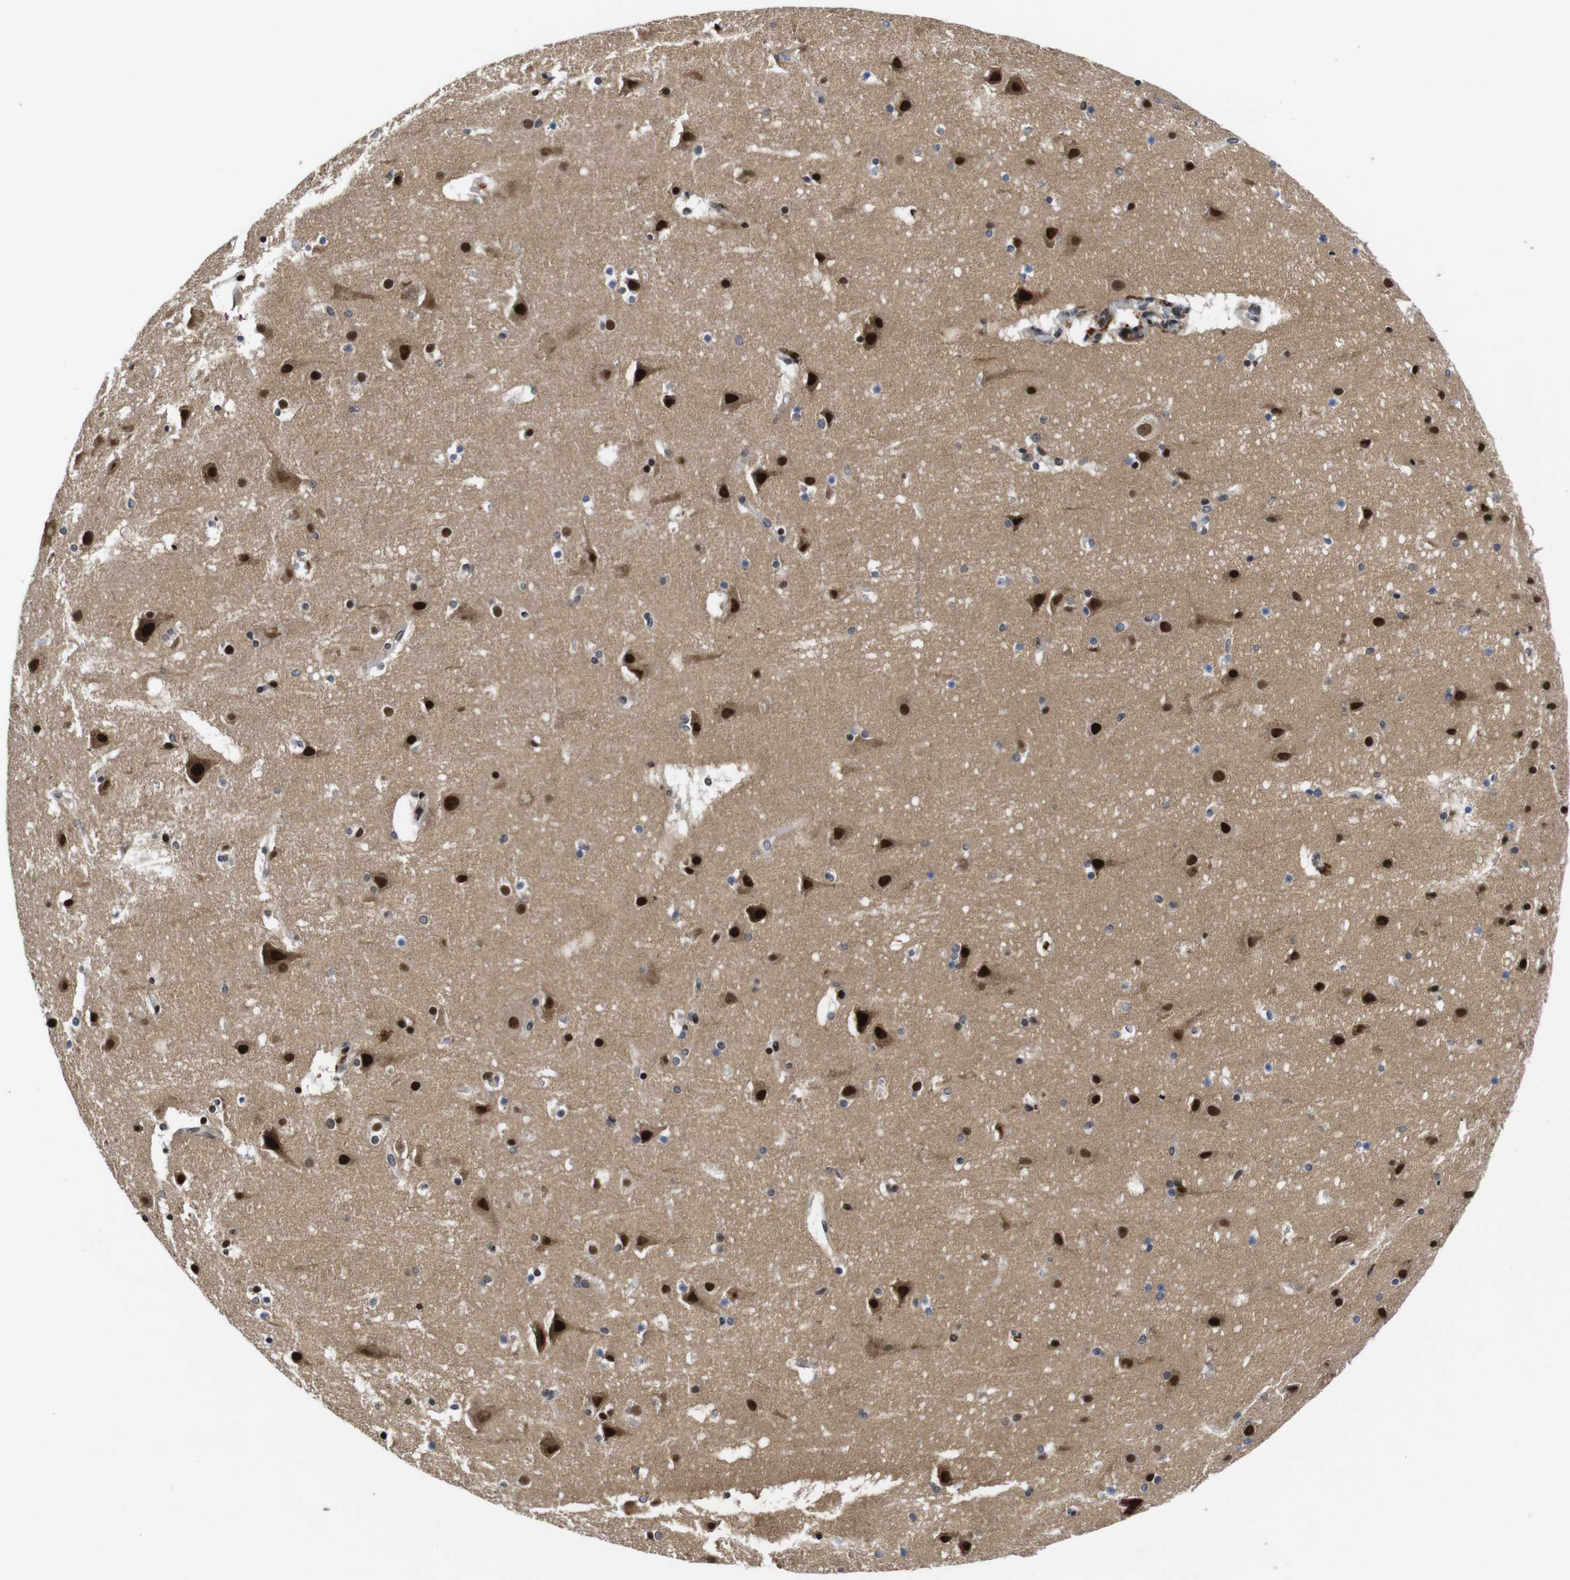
{"staining": {"intensity": "negative", "quantity": "none", "location": "none"}, "tissue": "cerebral cortex", "cell_type": "Endothelial cells", "image_type": "normal", "snomed": [{"axis": "morphology", "description": "Normal tissue, NOS"}, {"axis": "topography", "description": "Cerebral cortex"}], "caption": "Immunohistochemical staining of normal cerebral cortex demonstrates no significant expression in endothelial cells.", "gene": "ZBTB46", "patient": {"sex": "male", "age": 45}}